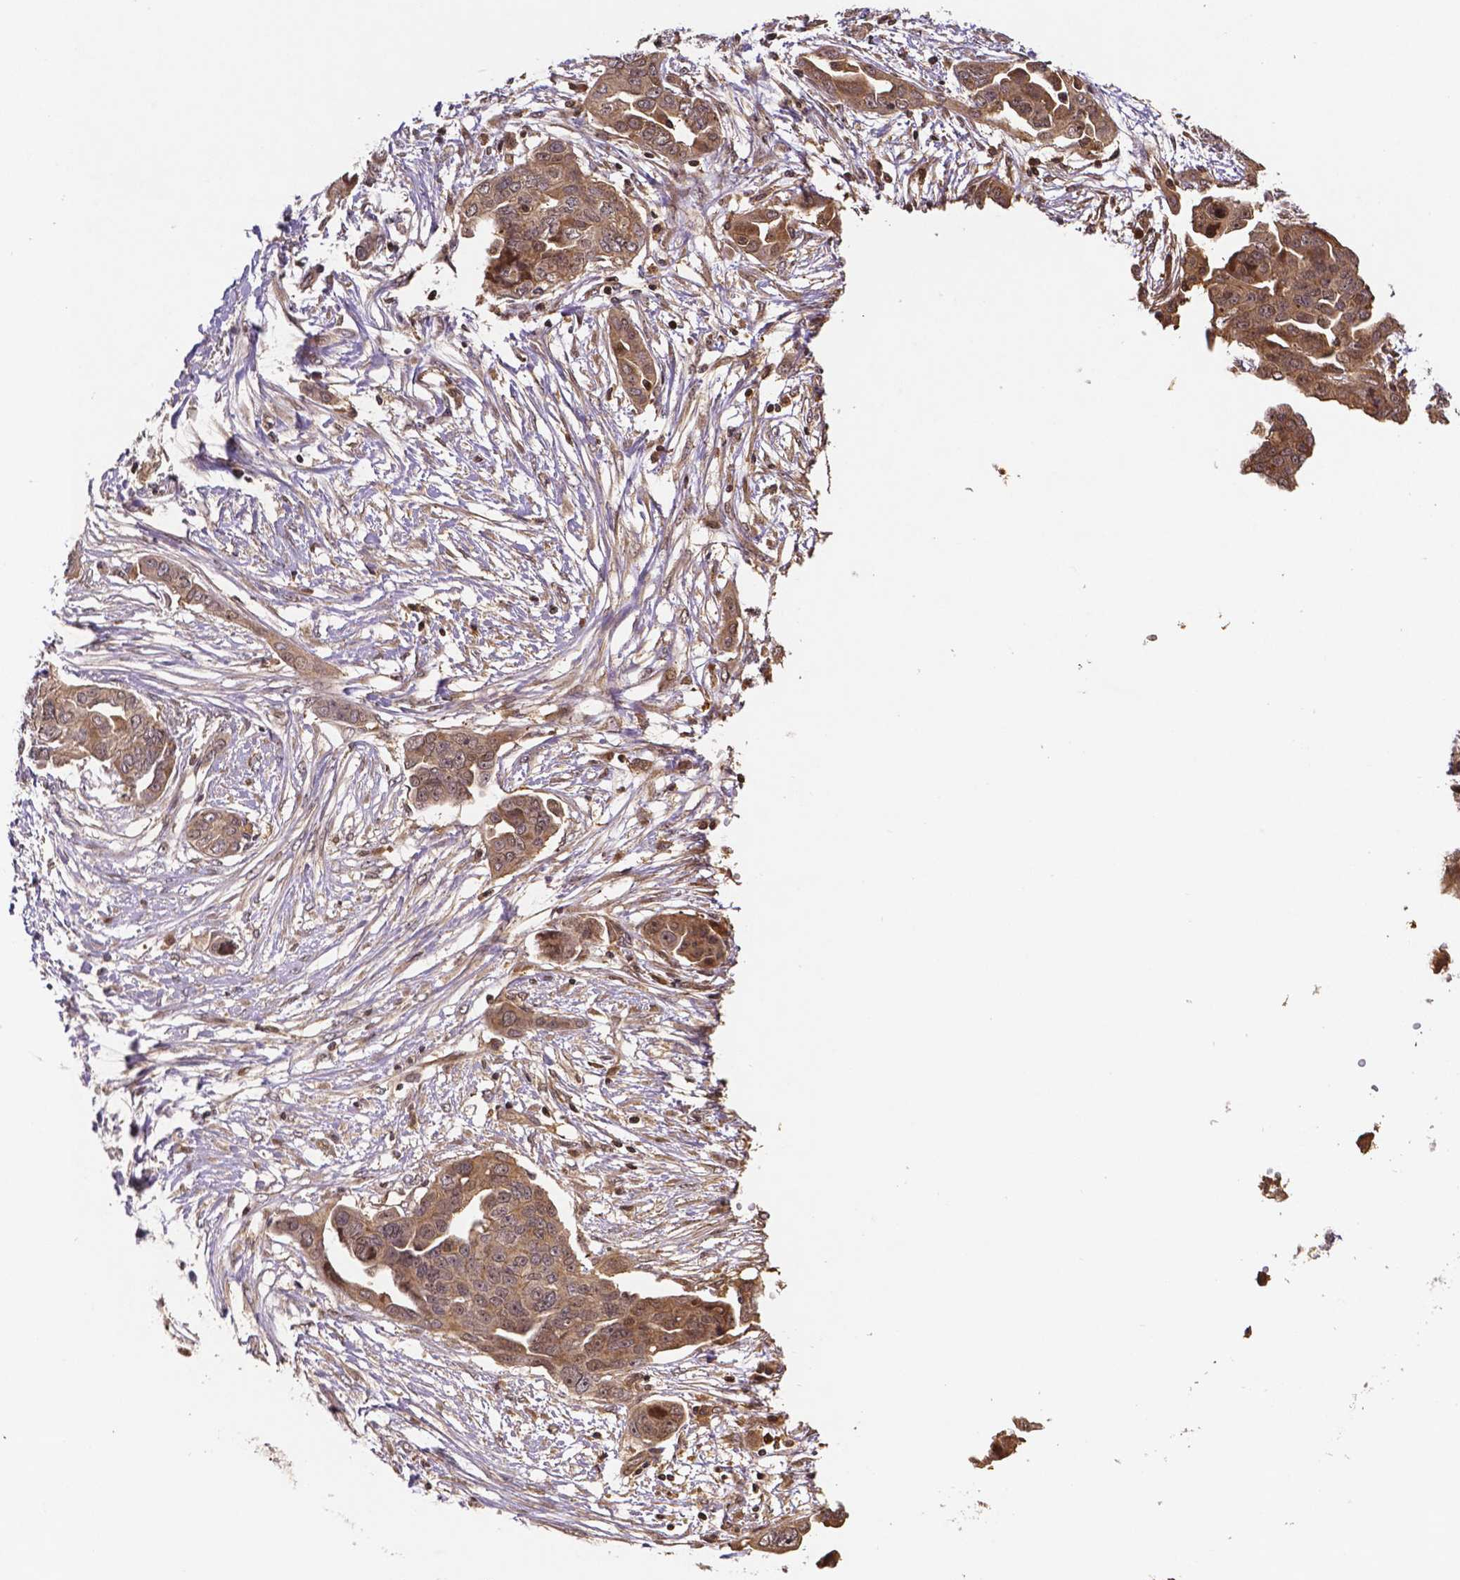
{"staining": {"intensity": "moderate", "quantity": ">75%", "location": "cytoplasmic/membranous"}, "tissue": "ovarian cancer", "cell_type": "Tumor cells", "image_type": "cancer", "snomed": [{"axis": "morphology", "description": "Cystadenocarcinoma, serous, NOS"}, {"axis": "topography", "description": "Ovary"}], "caption": "There is medium levels of moderate cytoplasmic/membranous staining in tumor cells of serous cystadenocarcinoma (ovarian), as demonstrated by immunohistochemical staining (brown color).", "gene": "RNF123", "patient": {"sex": "female", "age": 59}}